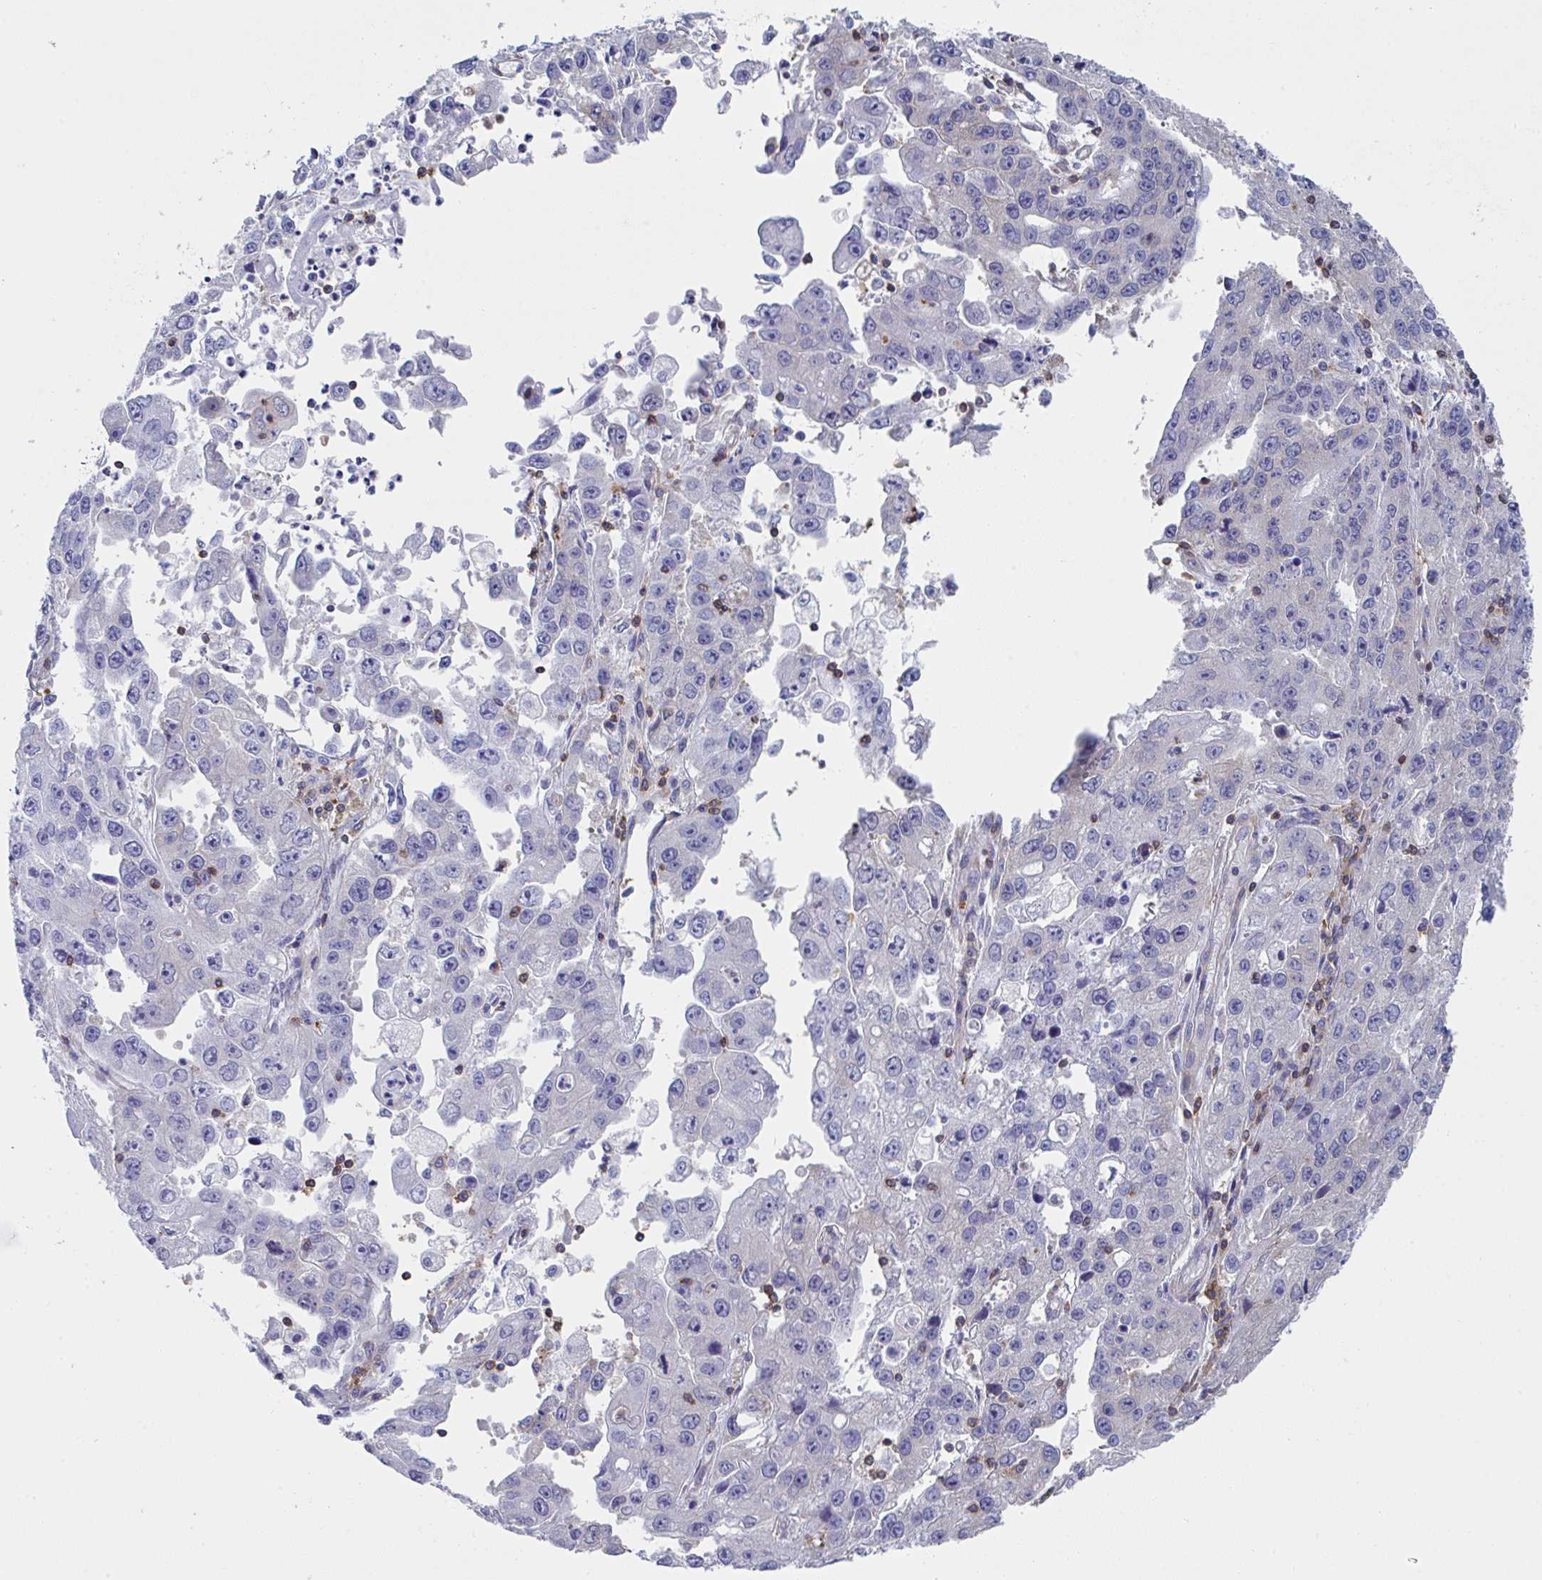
{"staining": {"intensity": "negative", "quantity": "none", "location": "none"}, "tissue": "endometrial cancer", "cell_type": "Tumor cells", "image_type": "cancer", "snomed": [{"axis": "morphology", "description": "Adenocarcinoma, NOS"}, {"axis": "topography", "description": "Uterus"}], "caption": "Immunohistochemistry of adenocarcinoma (endometrial) reveals no staining in tumor cells.", "gene": "WNK1", "patient": {"sex": "female", "age": 62}}